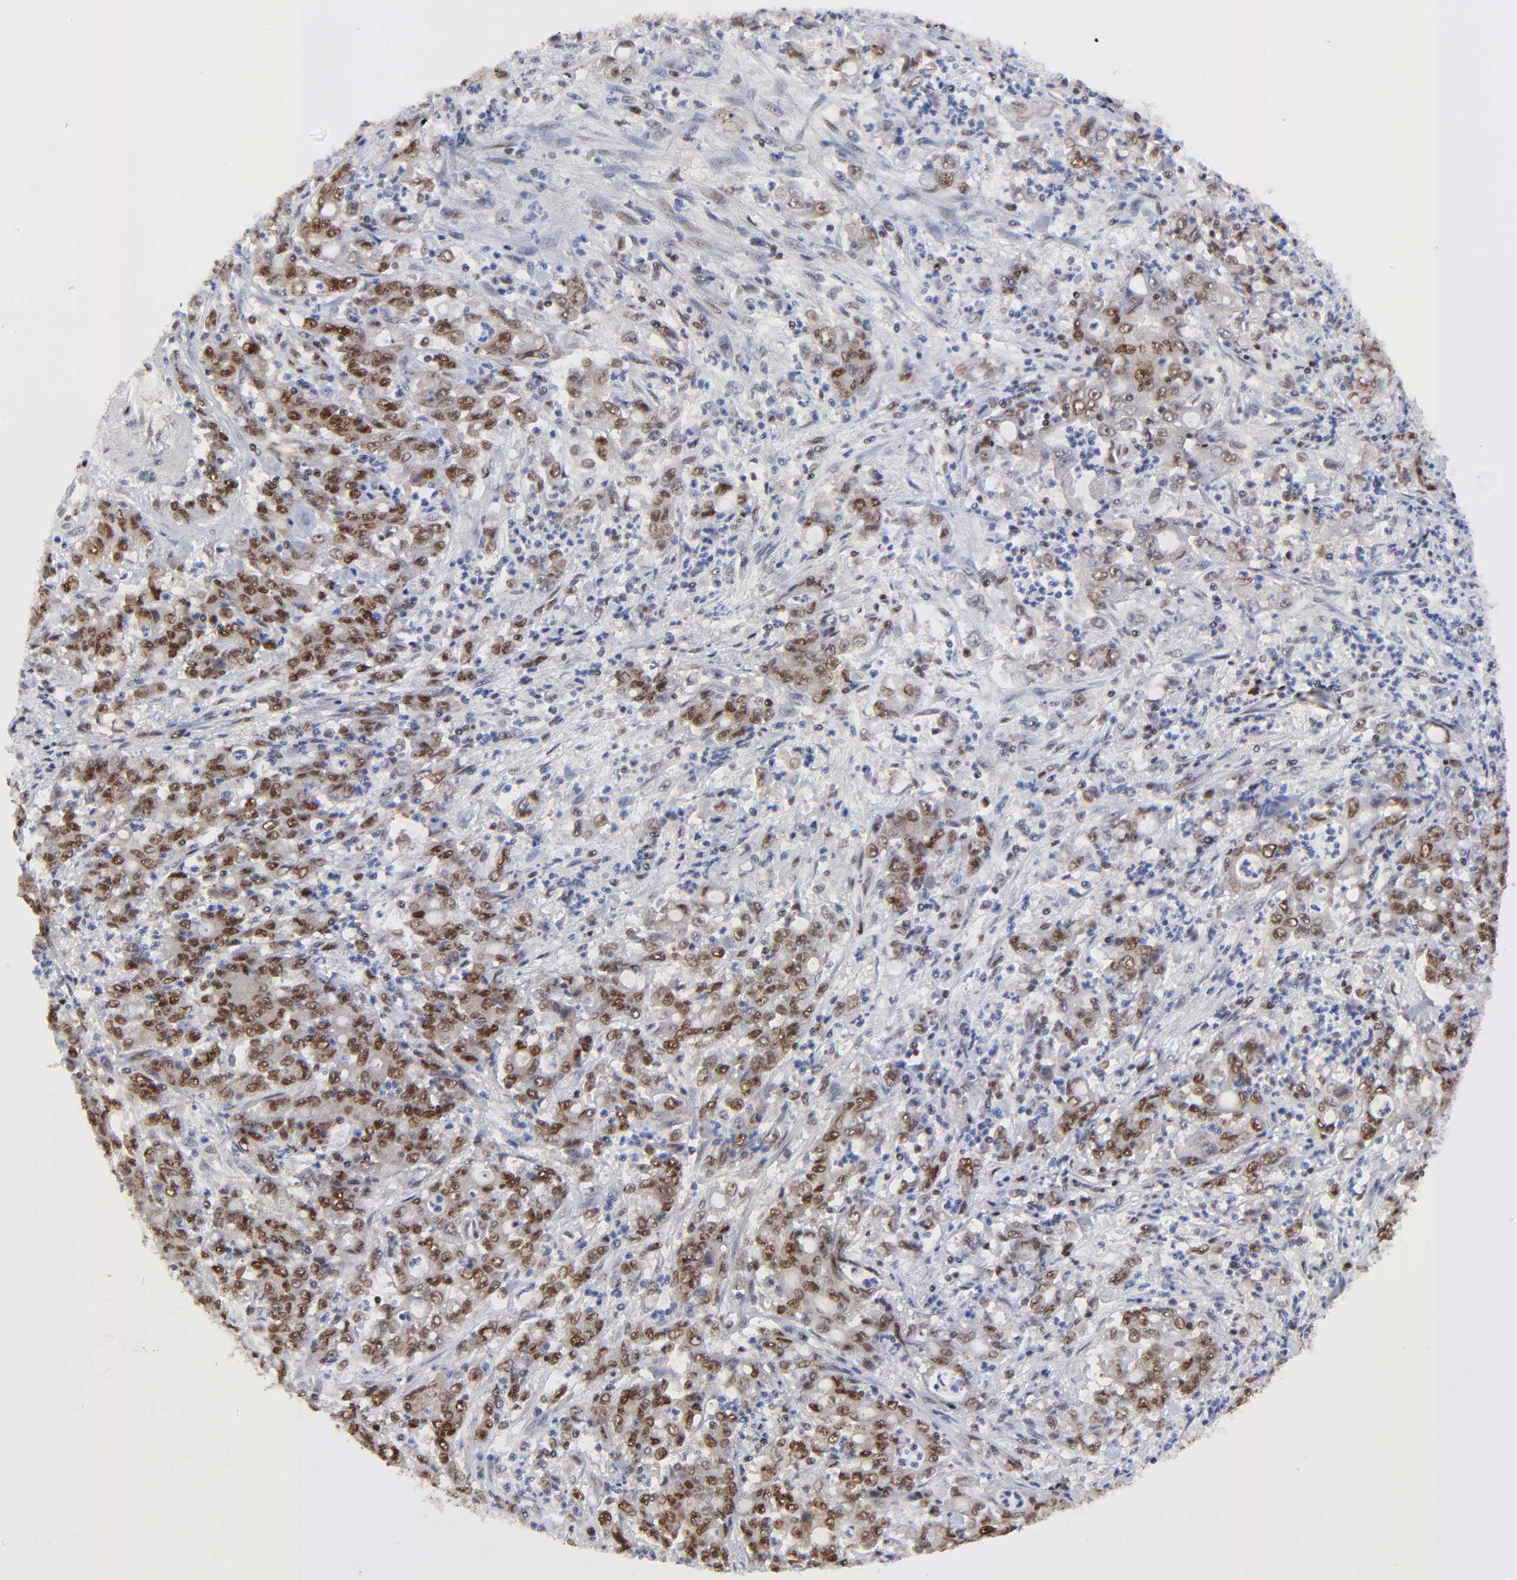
{"staining": {"intensity": "strong", "quantity": "25%-75%", "location": "nuclear"}, "tissue": "stomach cancer", "cell_type": "Tumor cells", "image_type": "cancer", "snomed": [{"axis": "morphology", "description": "Adenocarcinoma, NOS"}, {"axis": "topography", "description": "Stomach, lower"}], "caption": "DAB (3,3'-diaminobenzidine) immunohistochemical staining of human stomach cancer (adenocarcinoma) shows strong nuclear protein staining in about 25%-75% of tumor cells.", "gene": "ZMYM3", "patient": {"sex": "female", "age": 71}}